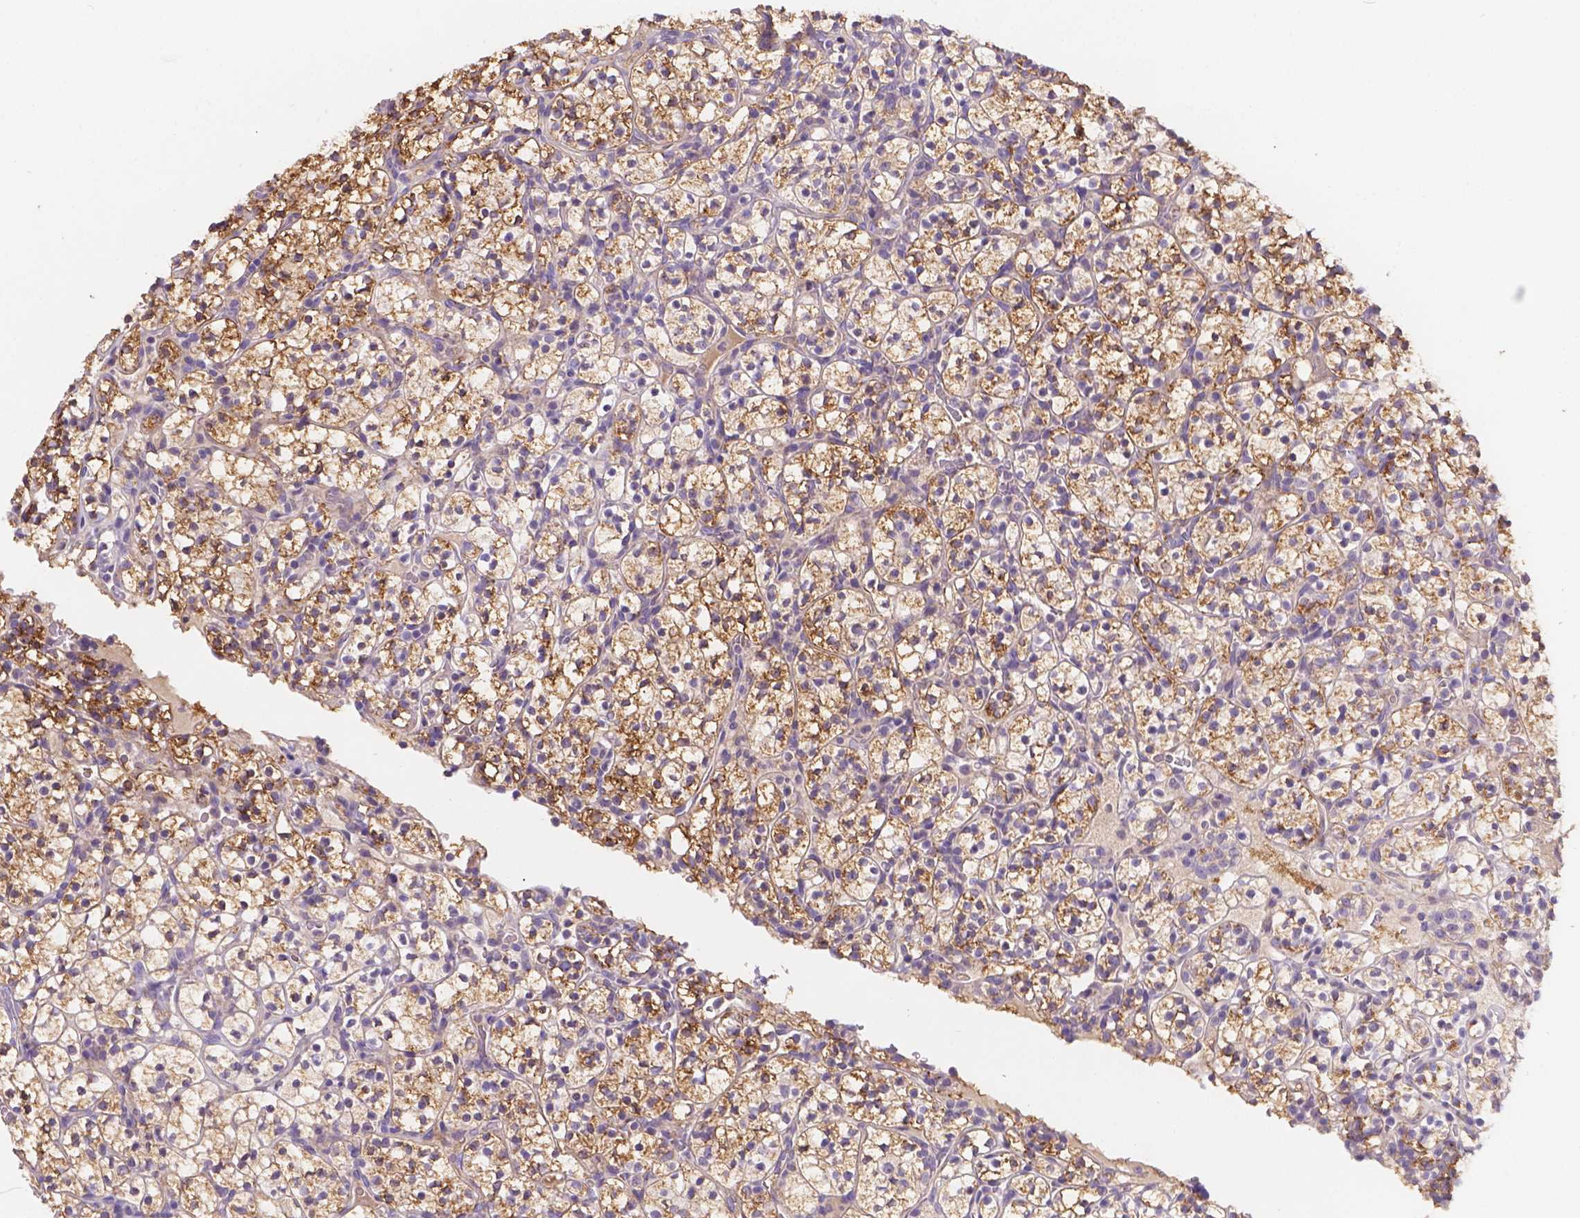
{"staining": {"intensity": "strong", "quantity": ">75%", "location": "cytoplasmic/membranous"}, "tissue": "renal cancer", "cell_type": "Tumor cells", "image_type": "cancer", "snomed": [{"axis": "morphology", "description": "Adenocarcinoma, NOS"}, {"axis": "topography", "description": "Kidney"}], "caption": "Tumor cells show high levels of strong cytoplasmic/membranous staining in about >75% of cells in human renal adenocarcinoma. (IHC, brightfield microscopy, high magnification).", "gene": "CDK10", "patient": {"sex": "female", "age": 89}}